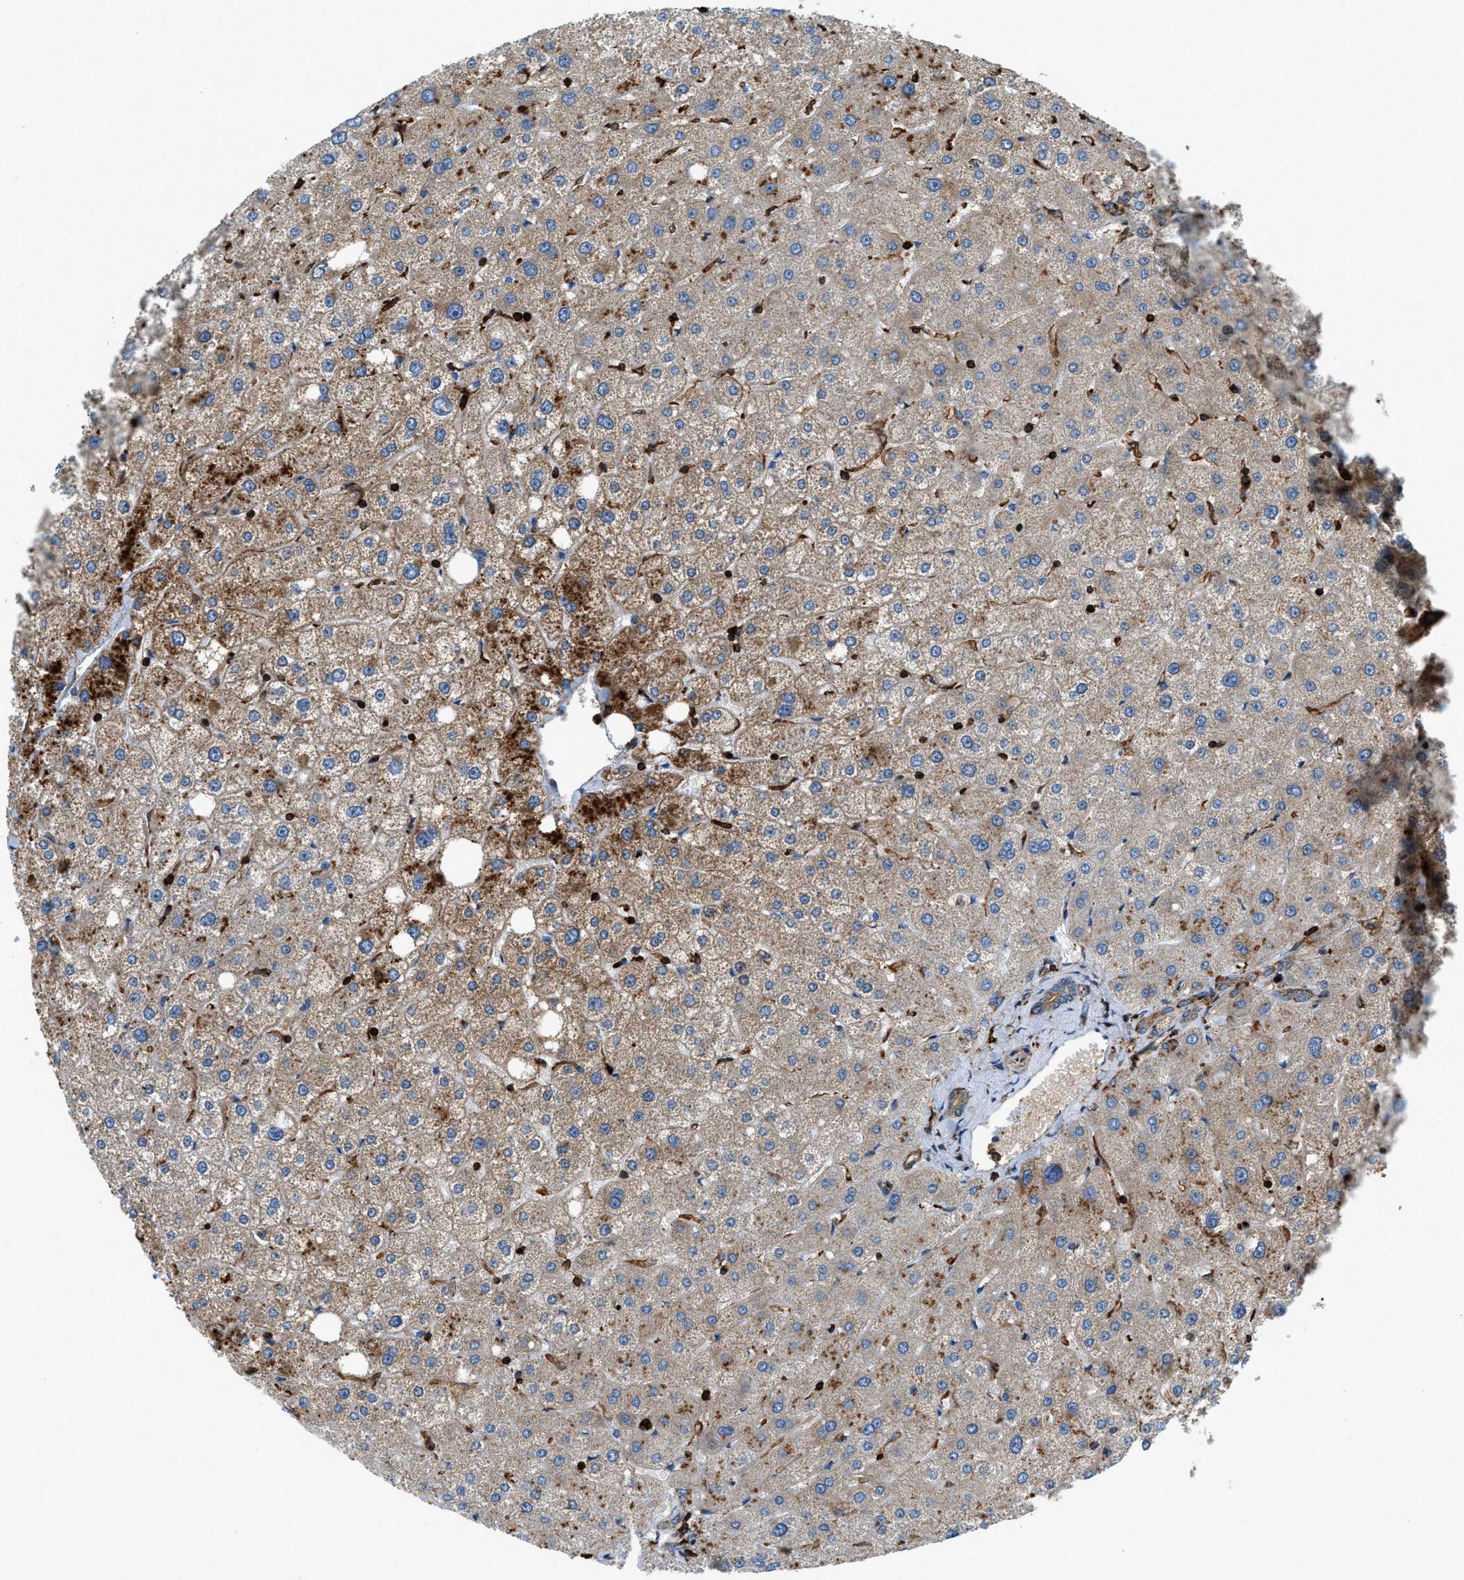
{"staining": {"intensity": "moderate", "quantity": ">75%", "location": "cytoplasmic/membranous"}, "tissue": "liver", "cell_type": "Cholangiocytes", "image_type": "normal", "snomed": [{"axis": "morphology", "description": "Normal tissue, NOS"}, {"axis": "topography", "description": "Liver"}], "caption": "Immunohistochemistry of benign human liver exhibits medium levels of moderate cytoplasmic/membranous staining in approximately >75% of cholangiocytes. (IHC, brightfield microscopy, high magnification).", "gene": "DHODH", "patient": {"sex": "male", "age": 73}}